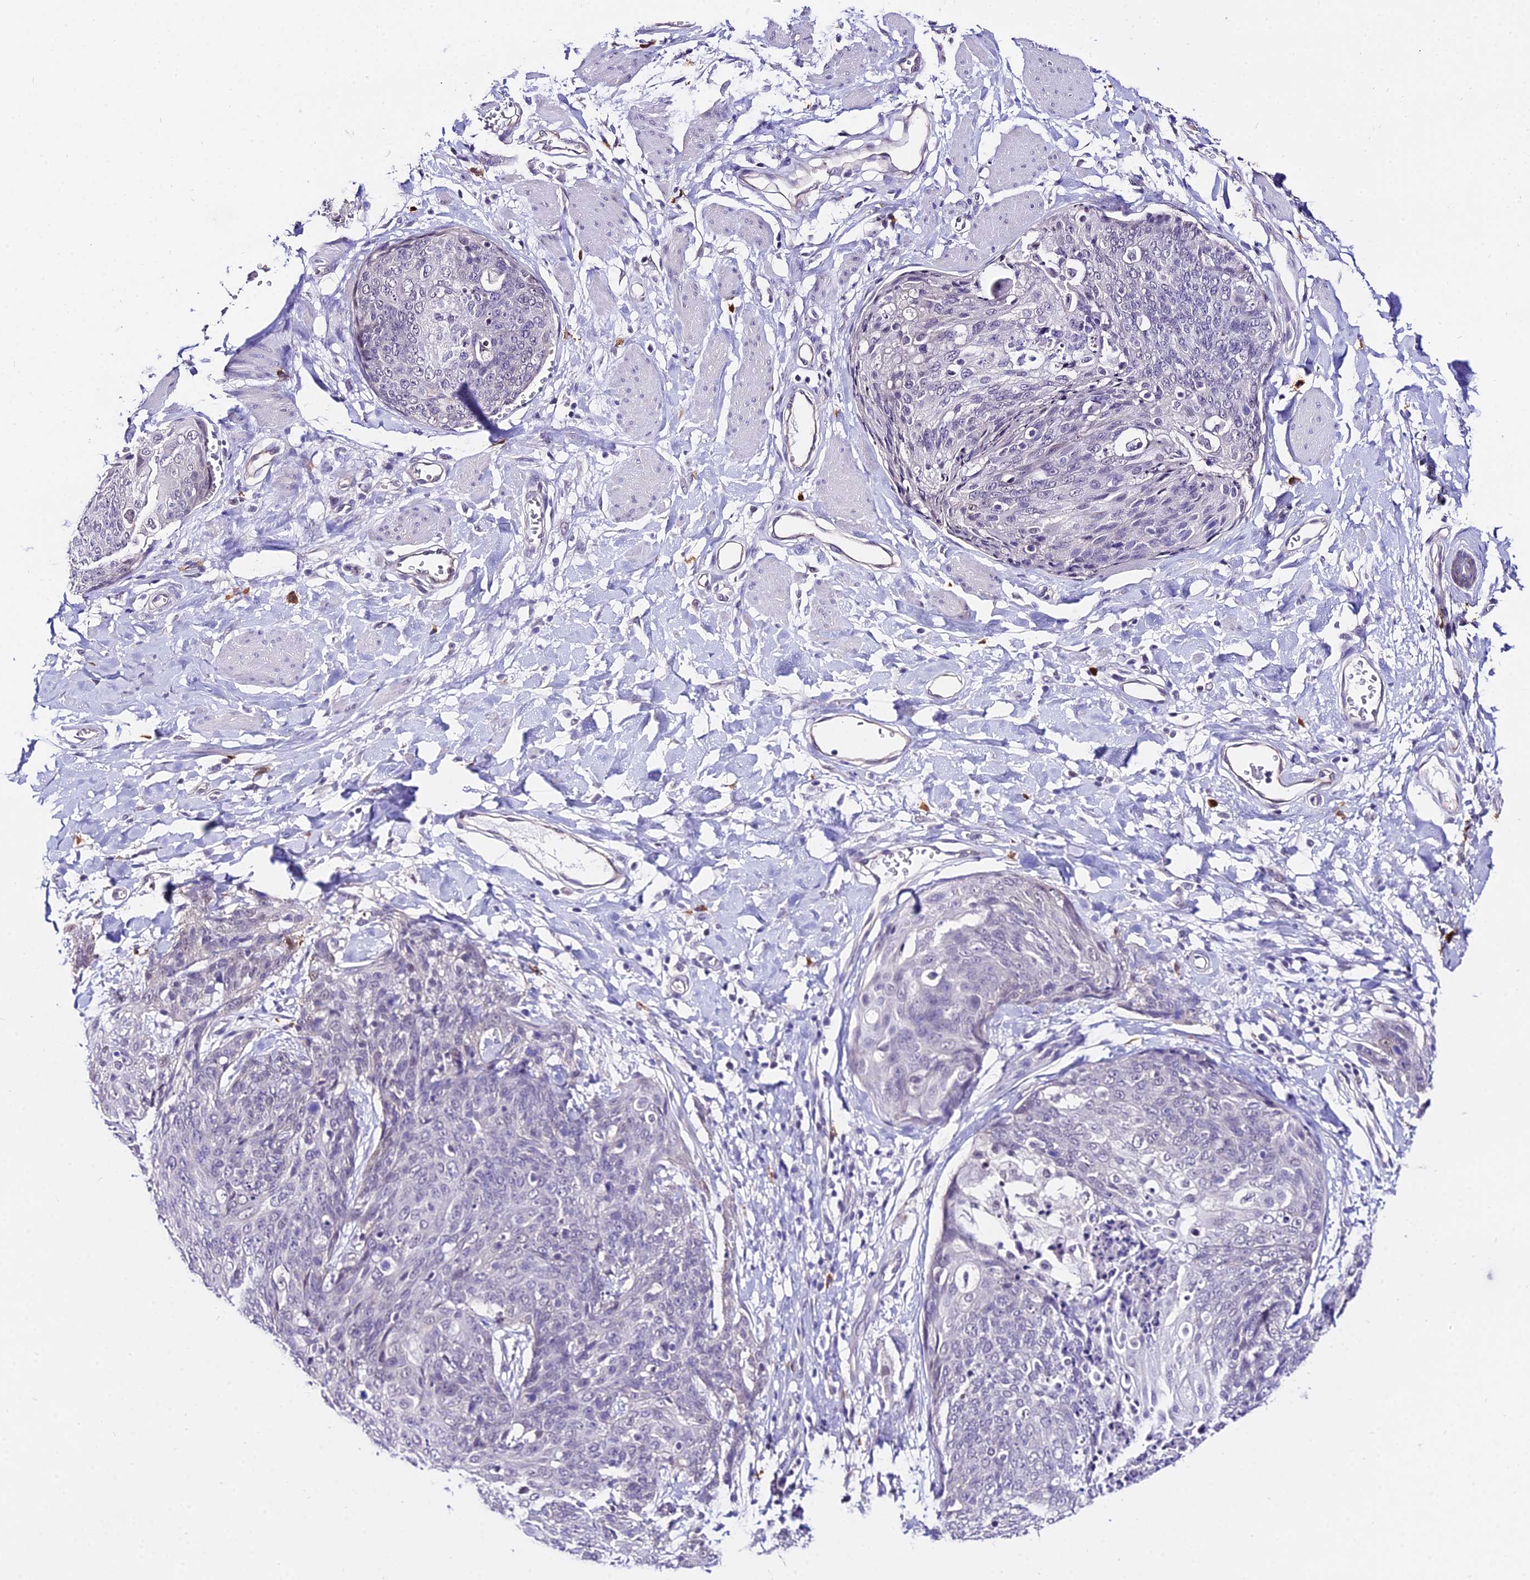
{"staining": {"intensity": "negative", "quantity": "none", "location": "none"}, "tissue": "skin cancer", "cell_type": "Tumor cells", "image_type": "cancer", "snomed": [{"axis": "morphology", "description": "Squamous cell carcinoma, NOS"}, {"axis": "topography", "description": "Skin"}, {"axis": "topography", "description": "Vulva"}], "caption": "An immunohistochemistry (IHC) histopathology image of skin cancer (squamous cell carcinoma) is shown. There is no staining in tumor cells of skin cancer (squamous cell carcinoma).", "gene": "POLR2I", "patient": {"sex": "female", "age": 85}}